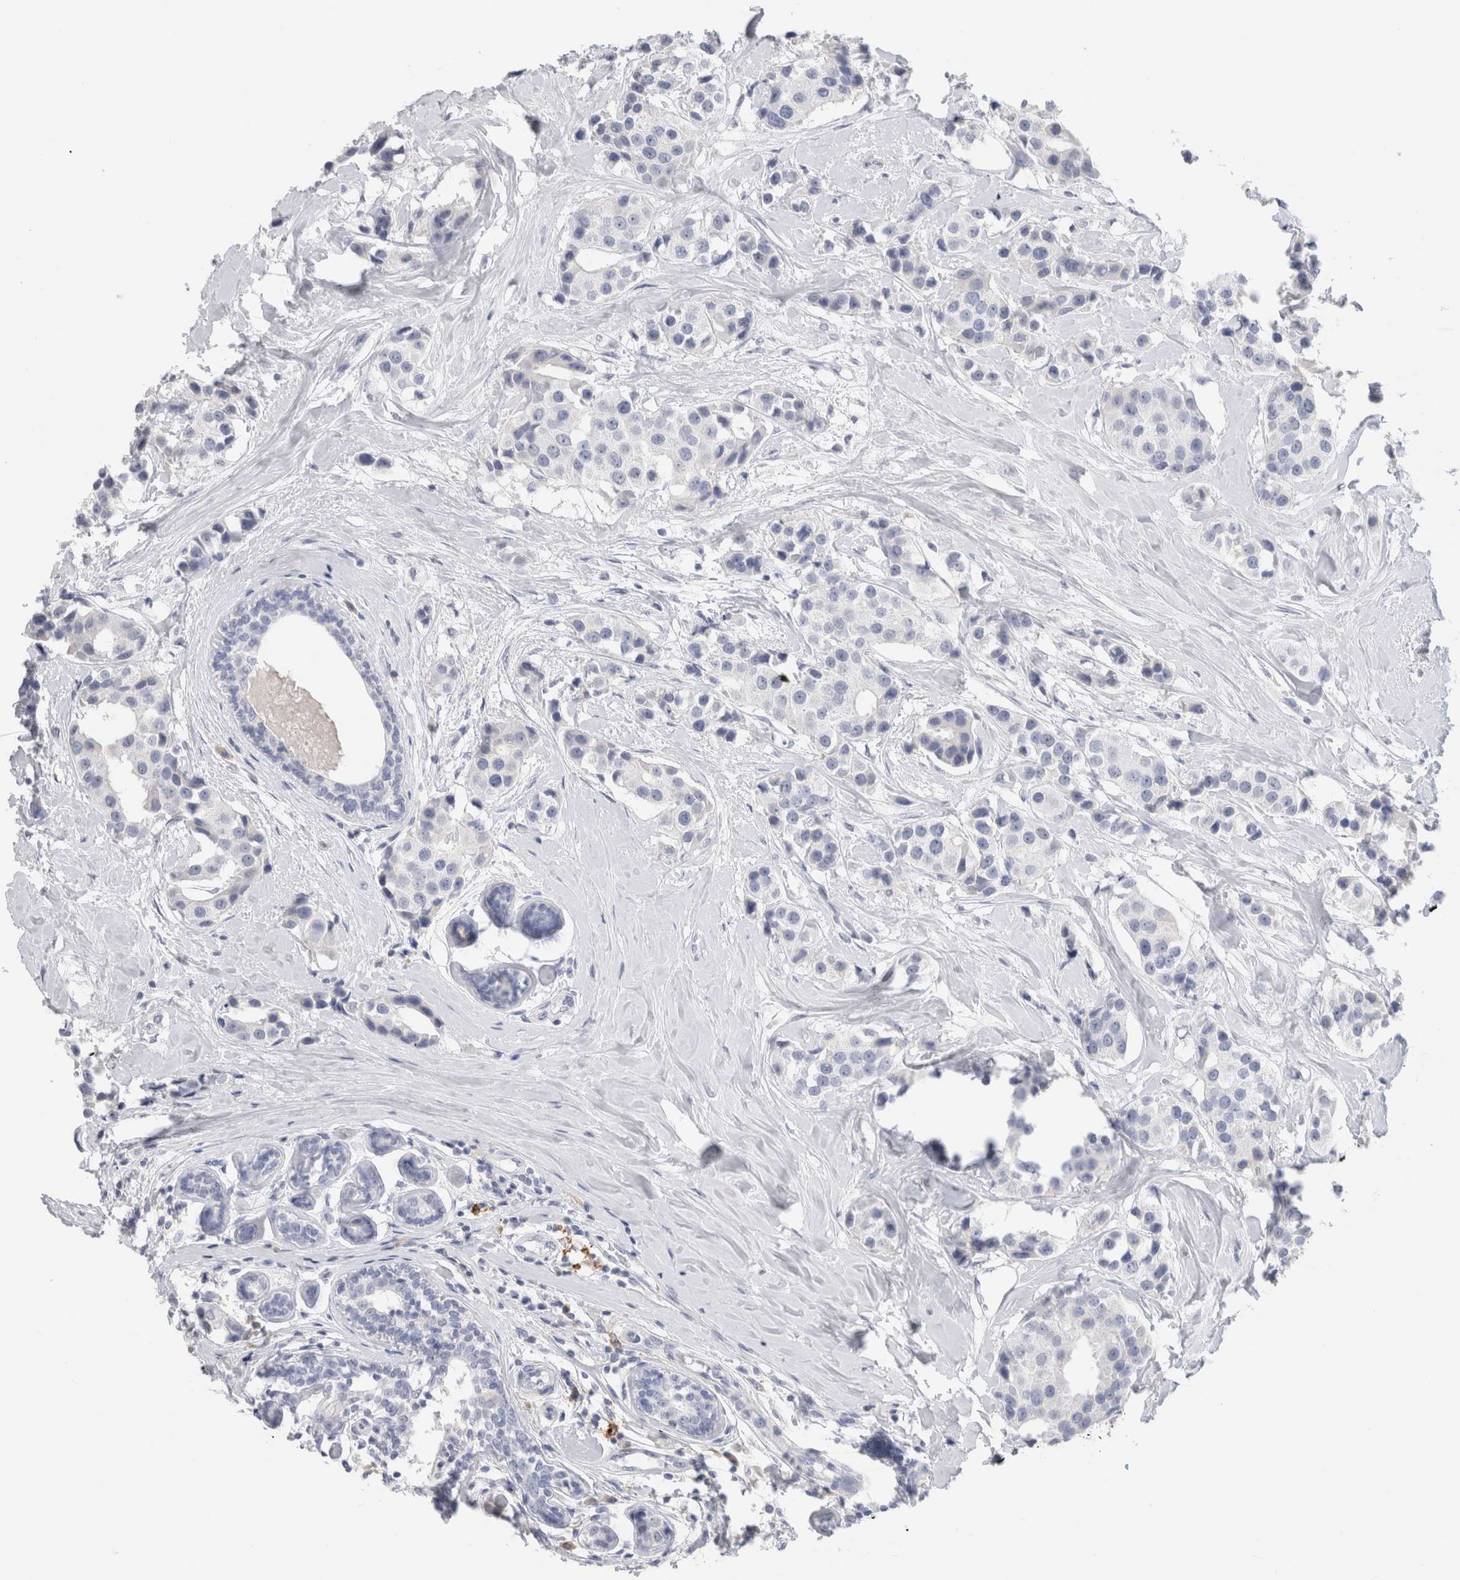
{"staining": {"intensity": "negative", "quantity": "none", "location": "none"}, "tissue": "breast cancer", "cell_type": "Tumor cells", "image_type": "cancer", "snomed": [{"axis": "morphology", "description": "Normal tissue, NOS"}, {"axis": "morphology", "description": "Duct carcinoma"}, {"axis": "topography", "description": "Breast"}], "caption": "A histopathology image of breast invasive ductal carcinoma stained for a protein displays no brown staining in tumor cells.", "gene": "LAMP3", "patient": {"sex": "female", "age": 39}}